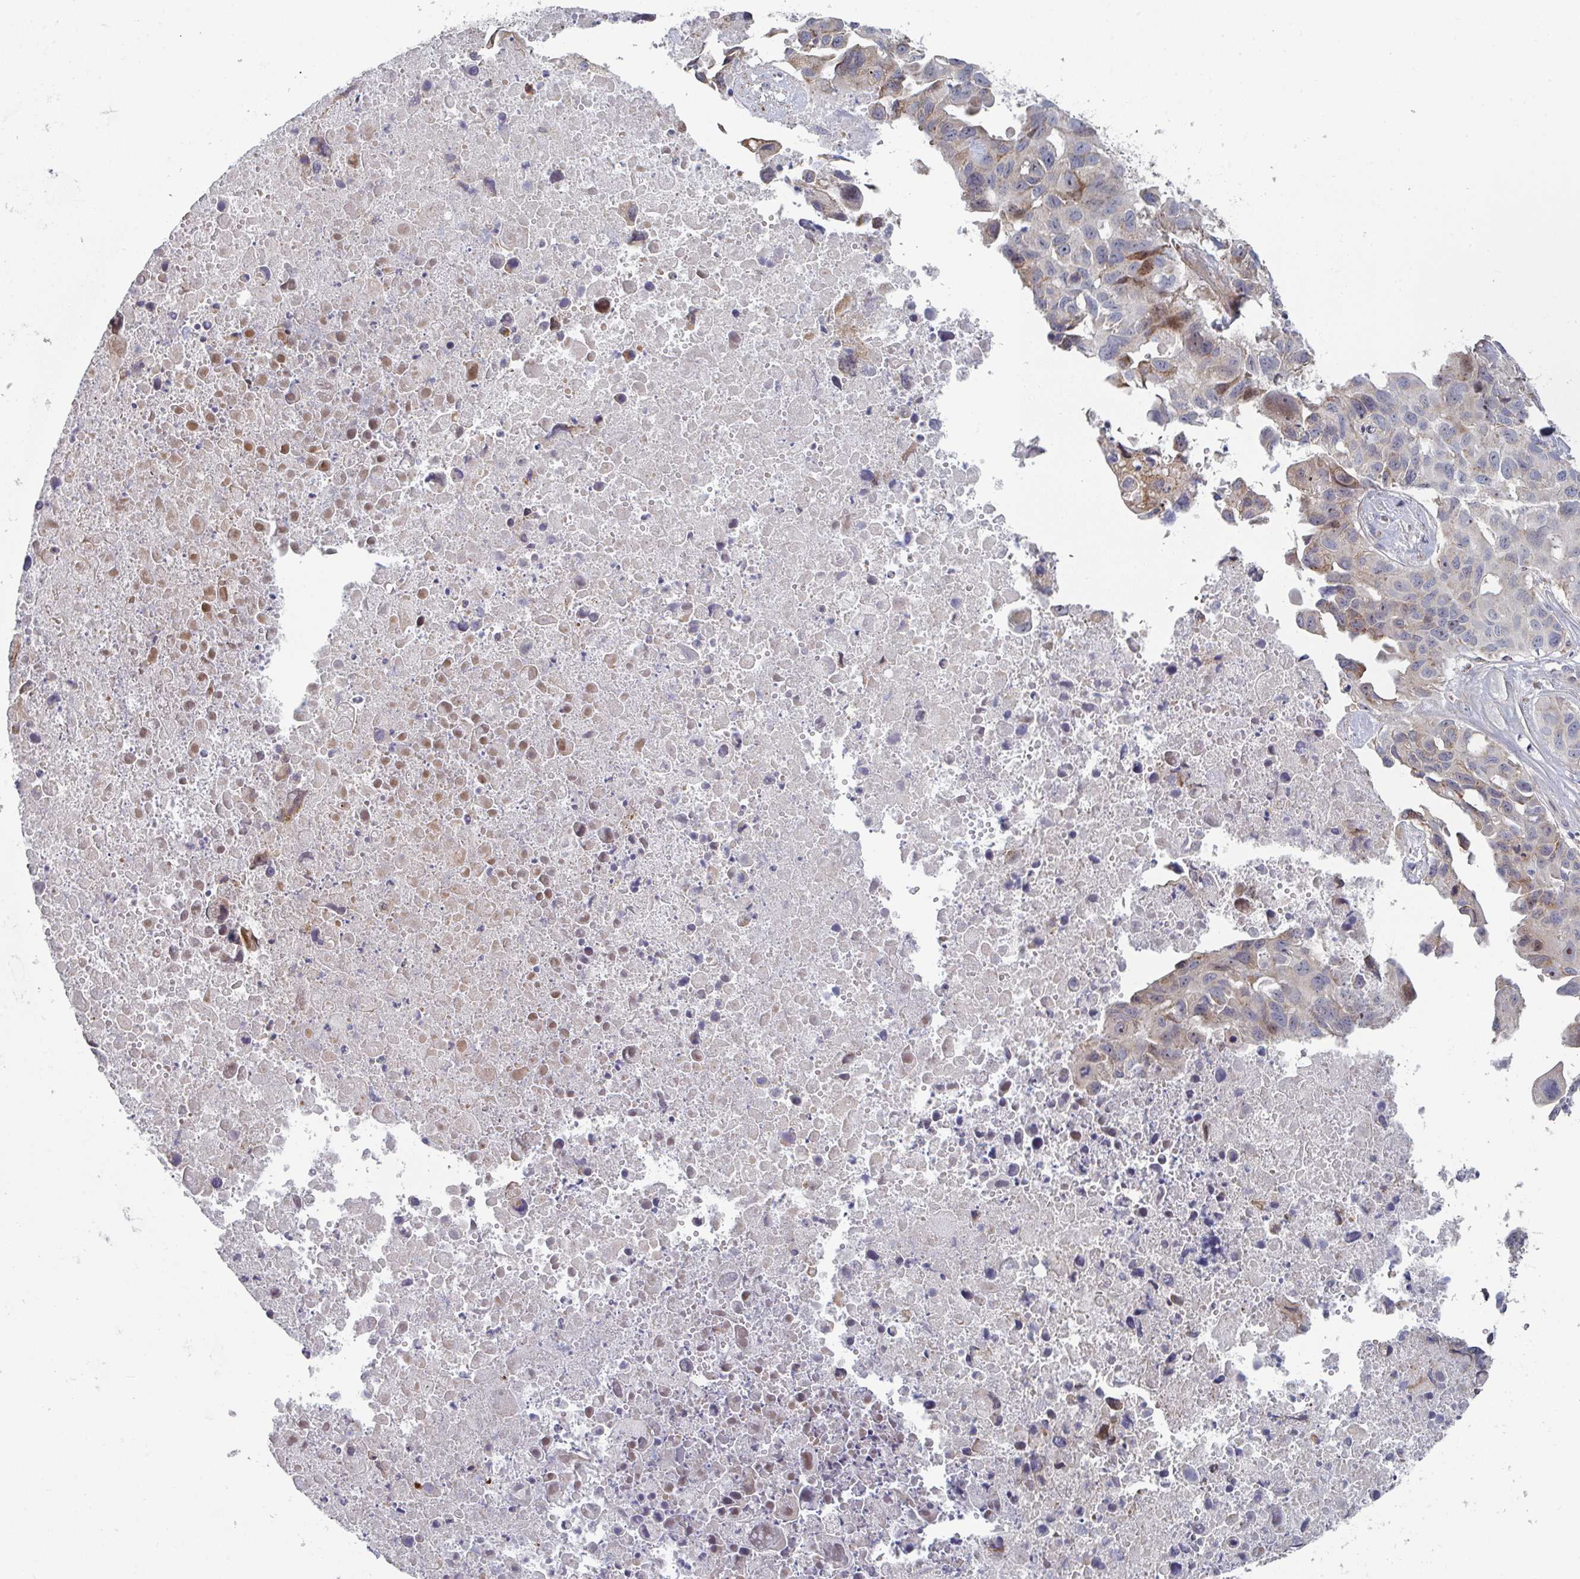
{"staining": {"intensity": "weak", "quantity": "<25%", "location": "cytoplasmic/membranous,nuclear"}, "tissue": "lung cancer", "cell_type": "Tumor cells", "image_type": "cancer", "snomed": [{"axis": "morphology", "description": "Adenocarcinoma, NOS"}, {"axis": "topography", "description": "Lymph node"}, {"axis": "topography", "description": "Lung"}], "caption": "Immunohistochemistry micrograph of neoplastic tissue: lung cancer stained with DAB (3,3'-diaminobenzidine) exhibits no significant protein staining in tumor cells. (DAB (3,3'-diaminobenzidine) immunohistochemistry visualized using brightfield microscopy, high magnification).", "gene": "ZNF644", "patient": {"sex": "male", "age": 64}}